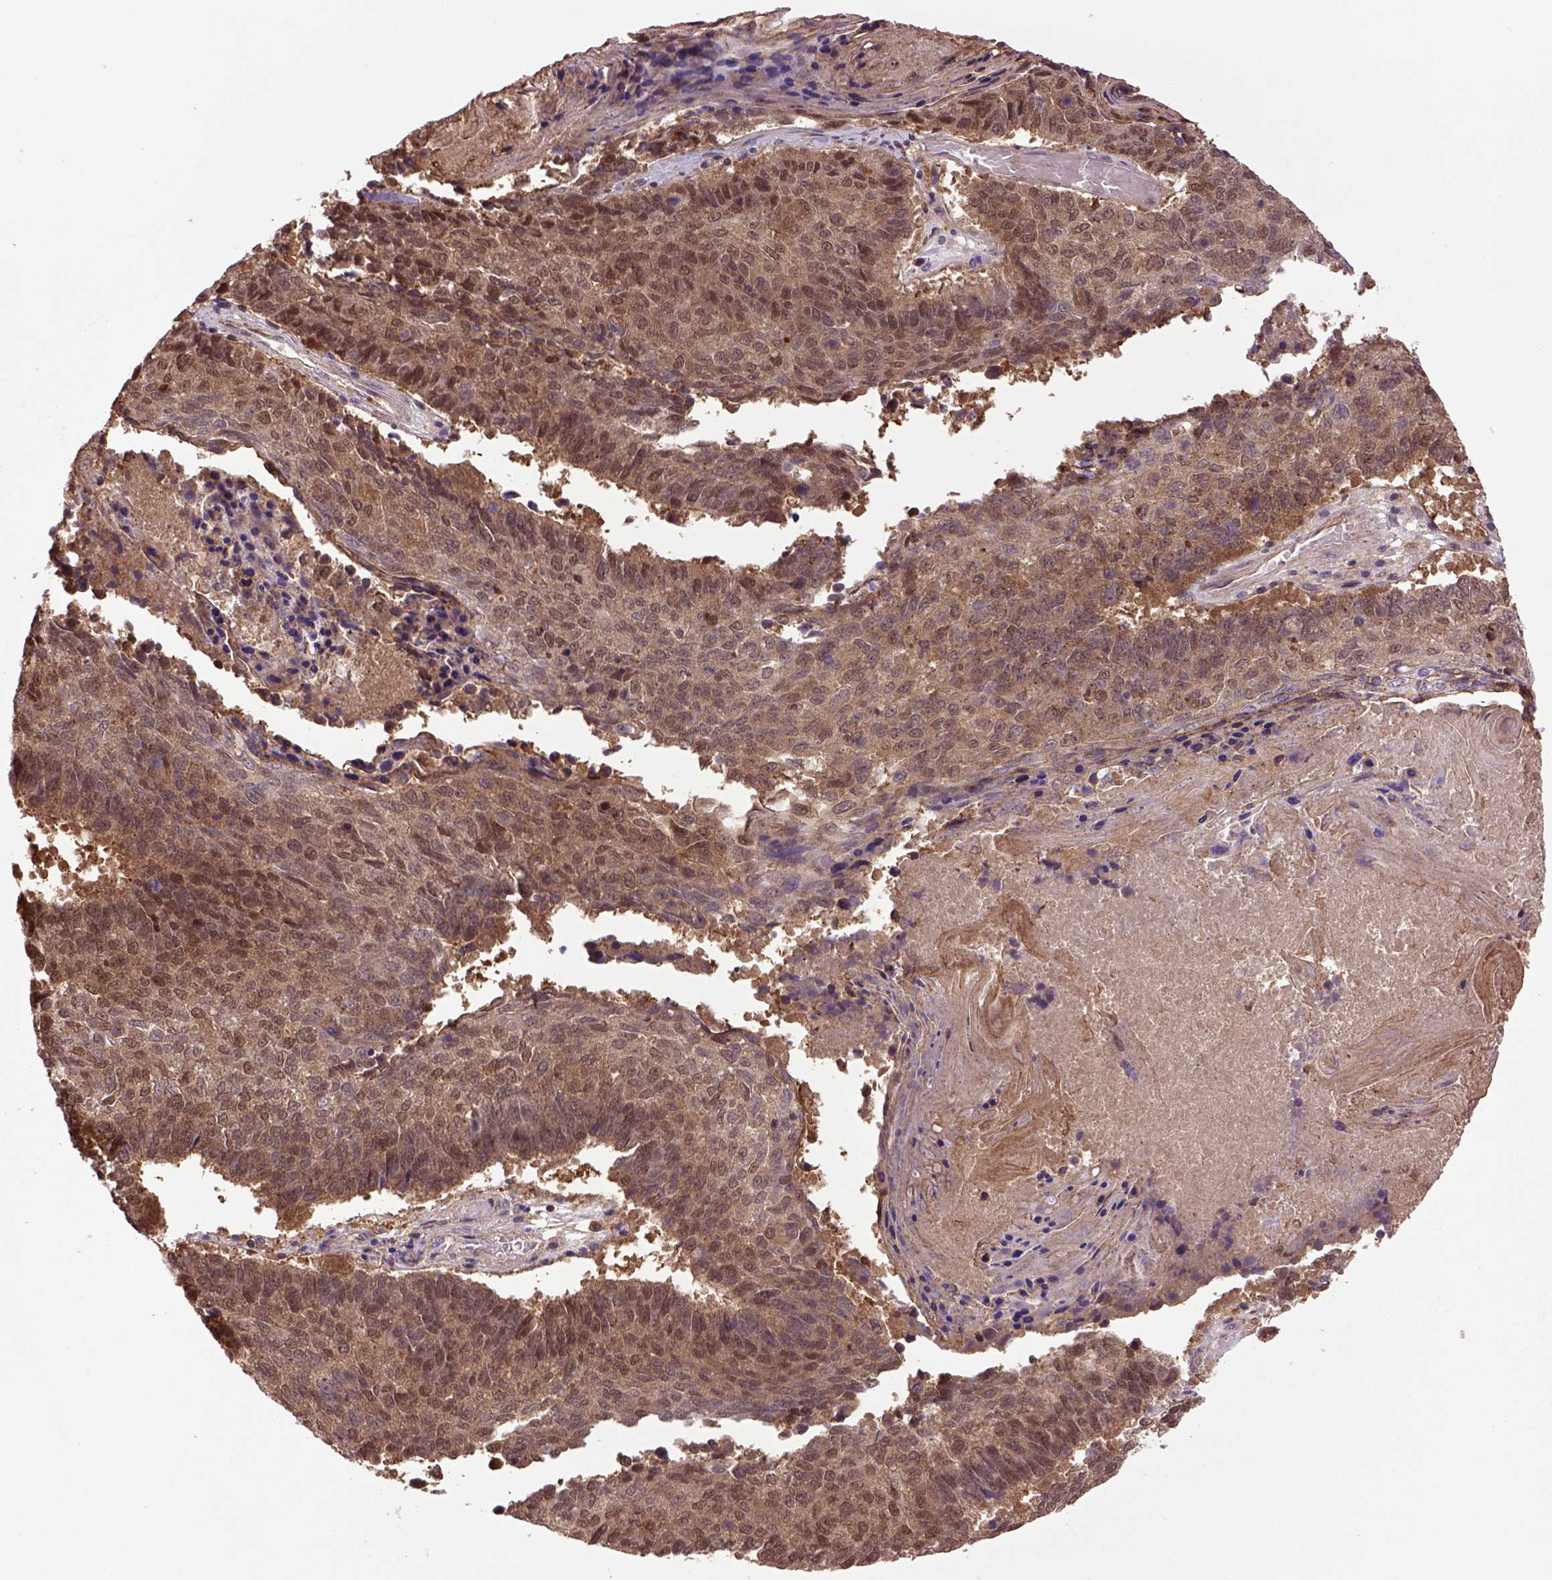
{"staining": {"intensity": "moderate", "quantity": ">75%", "location": "cytoplasmic/membranous,nuclear"}, "tissue": "lung cancer", "cell_type": "Tumor cells", "image_type": "cancer", "snomed": [{"axis": "morphology", "description": "Squamous cell carcinoma, NOS"}, {"axis": "topography", "description": "Lung"}], "caption": "Immunohistochemistry micrograph of human lung cancer (squamous cell carcinoma) stained for a protein (brown), which displays medium levels of moderate cytoplasmic/membranous and nuclear staining in about >75% of tumor cells.", "gene": "HSPBP1", "patient": {"sex": "male", "age": 73}}